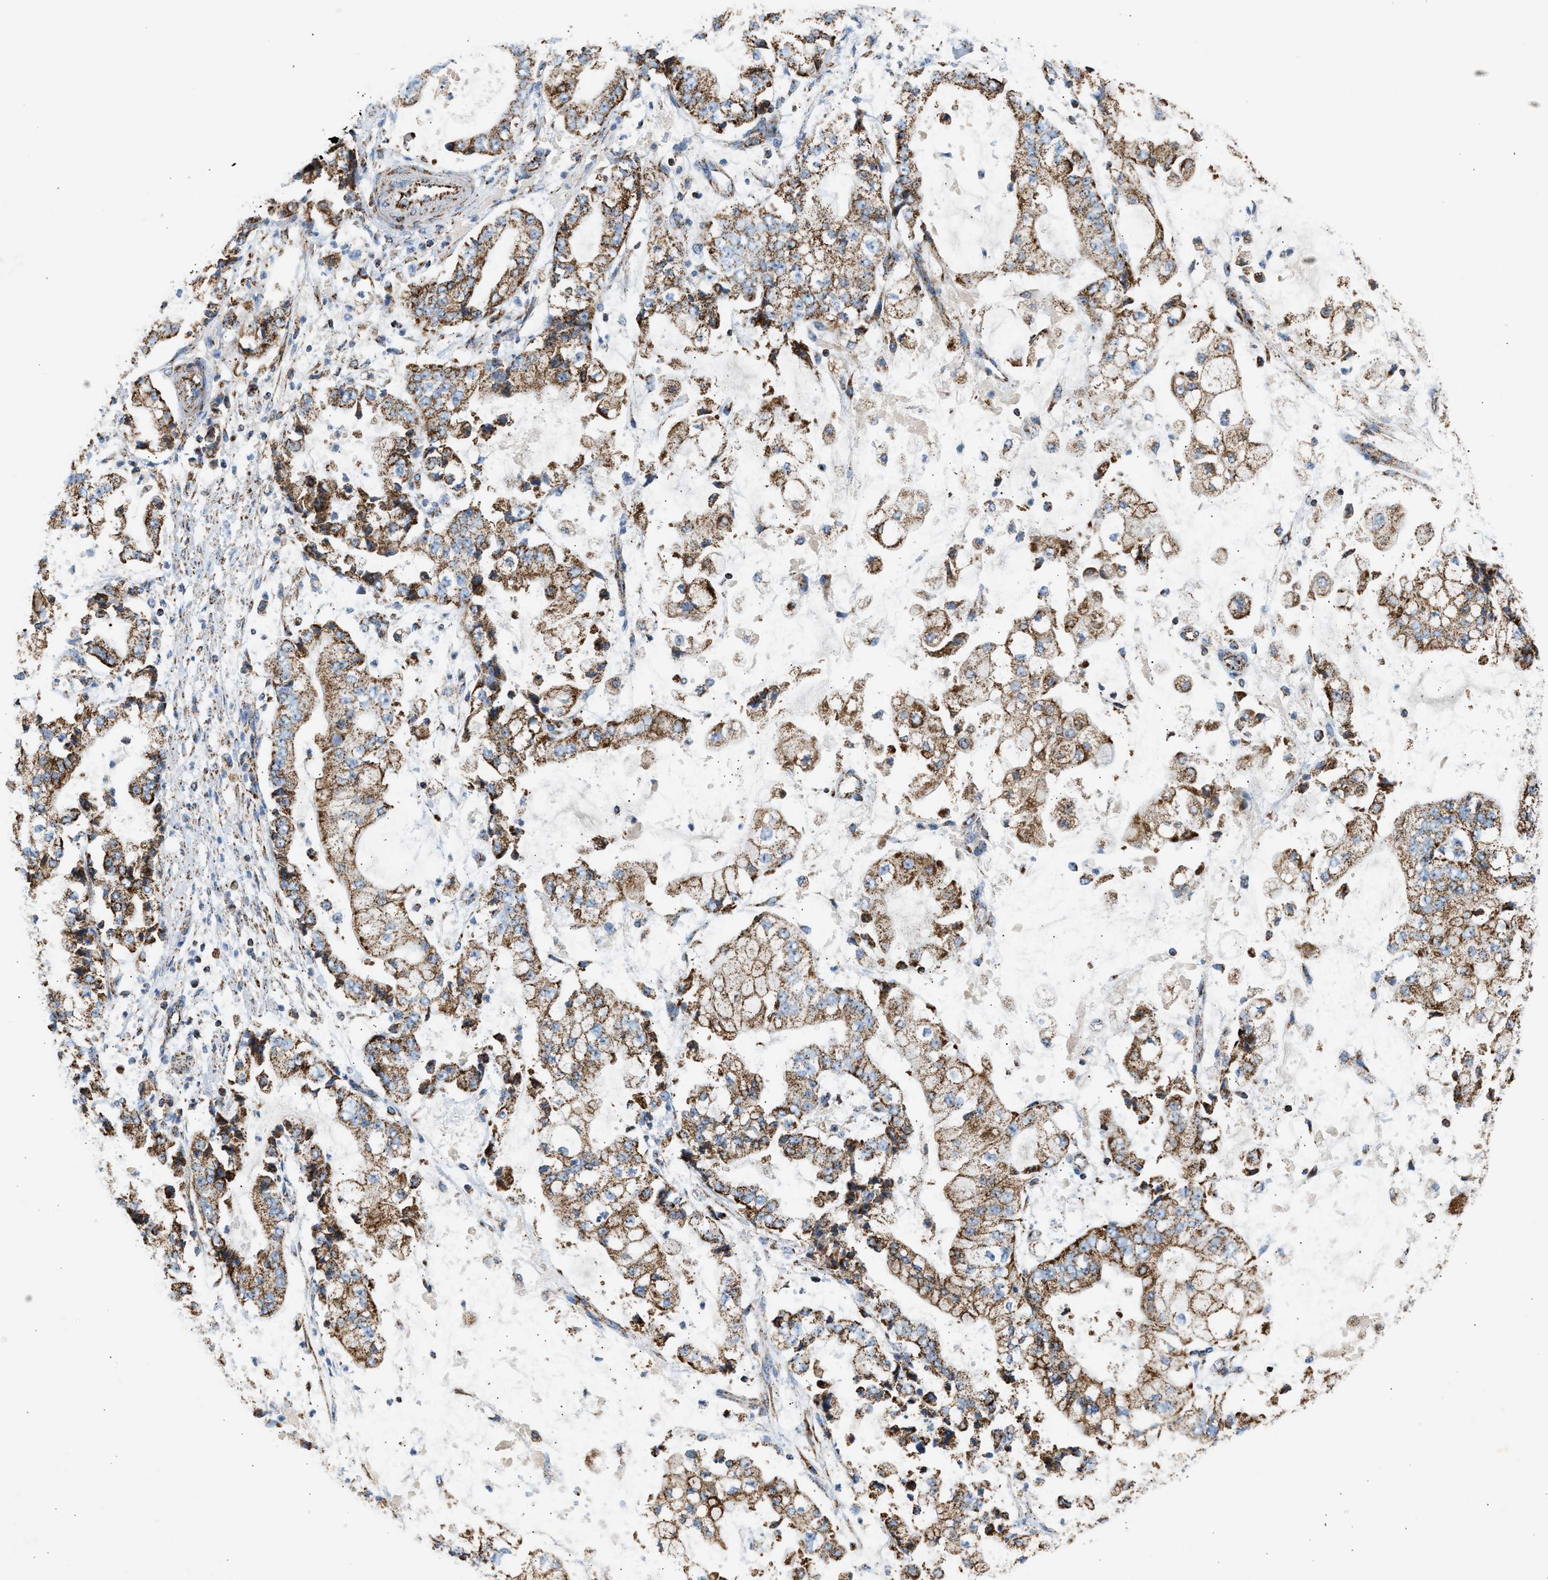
{"staining": {"intensity": "moderate", "quantity": ">75%", "location": "cytoplasmic/membranous"}, "tissue": "stomach cancer", "cell_type": "Tumor cells", "image_type": "cancer", "snomed": [{"axis": "morphology", "description": "Adenocarcinoma, NOS"}, {"axis": "topography", "description": "Stomach"}], "caption": "About >75% of tumor cells in stomach cancer (adenocarcinoma) exhibit moderate cytoplasmic/membranous protein positivity as visualized by brown immunohistochemical staining.", "gene": "OGDH", "patient": {"sex": "male", "age": 76}}